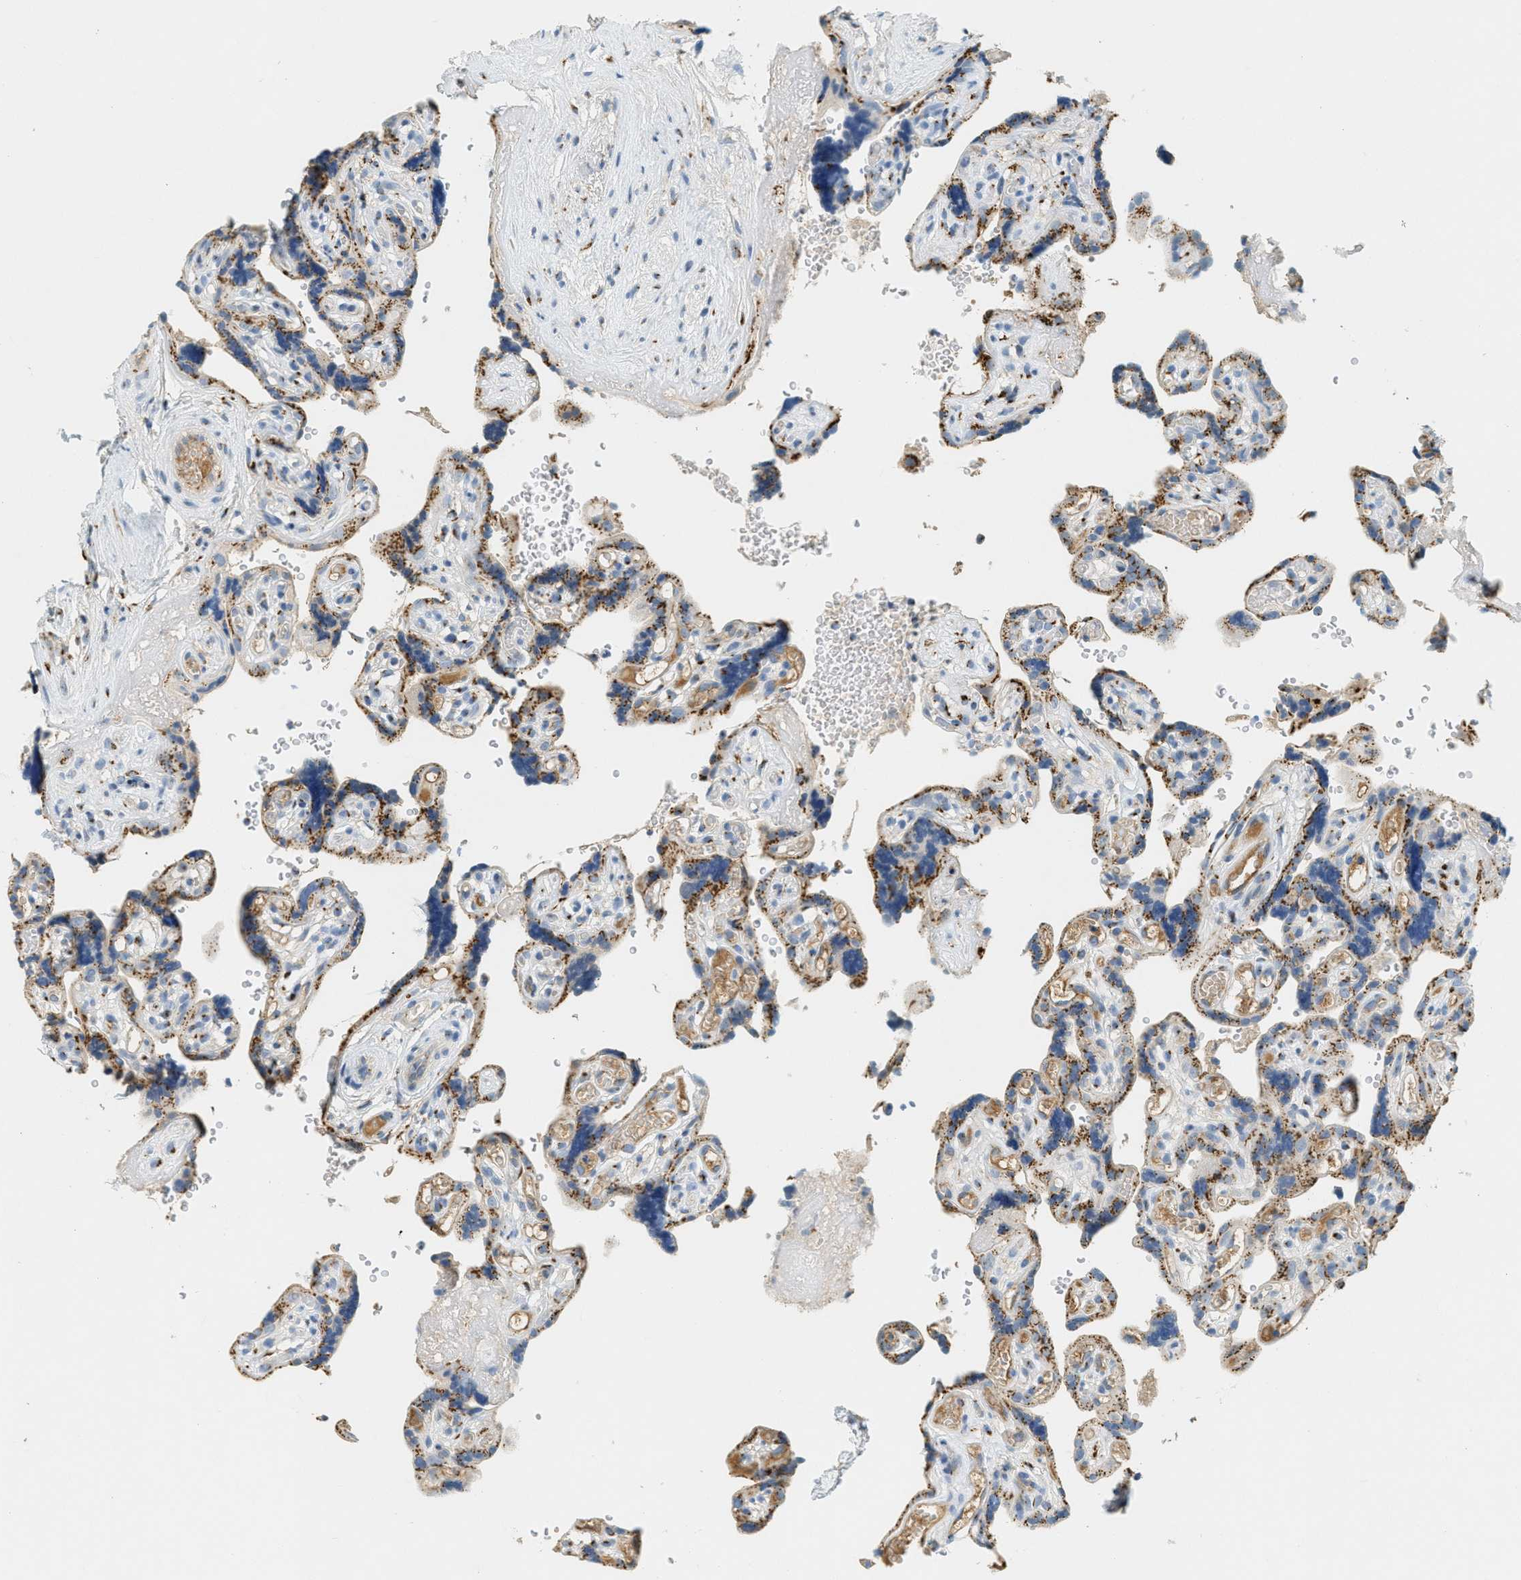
{"staining": {"intensity": "moderate", "quantity": "25%-75%", "location": "cytoplasmic/membranous"}, "tissue": "placenta", "cell_type": "Decidual cells", "image_type": "normal", "snomed": [{"axis": "morphology", "description": "Normal tissue, NOS"}, {"axis": "topography", "description": "Placenta"}], "caption": "Human placenta stained with a brown dye reveals moderate cytoplasmic/membranous positive positivity in about 25%-75% of decidual cells.", "gene": "ENTPD4", "patient": {"sex": "female", "age": 30}}